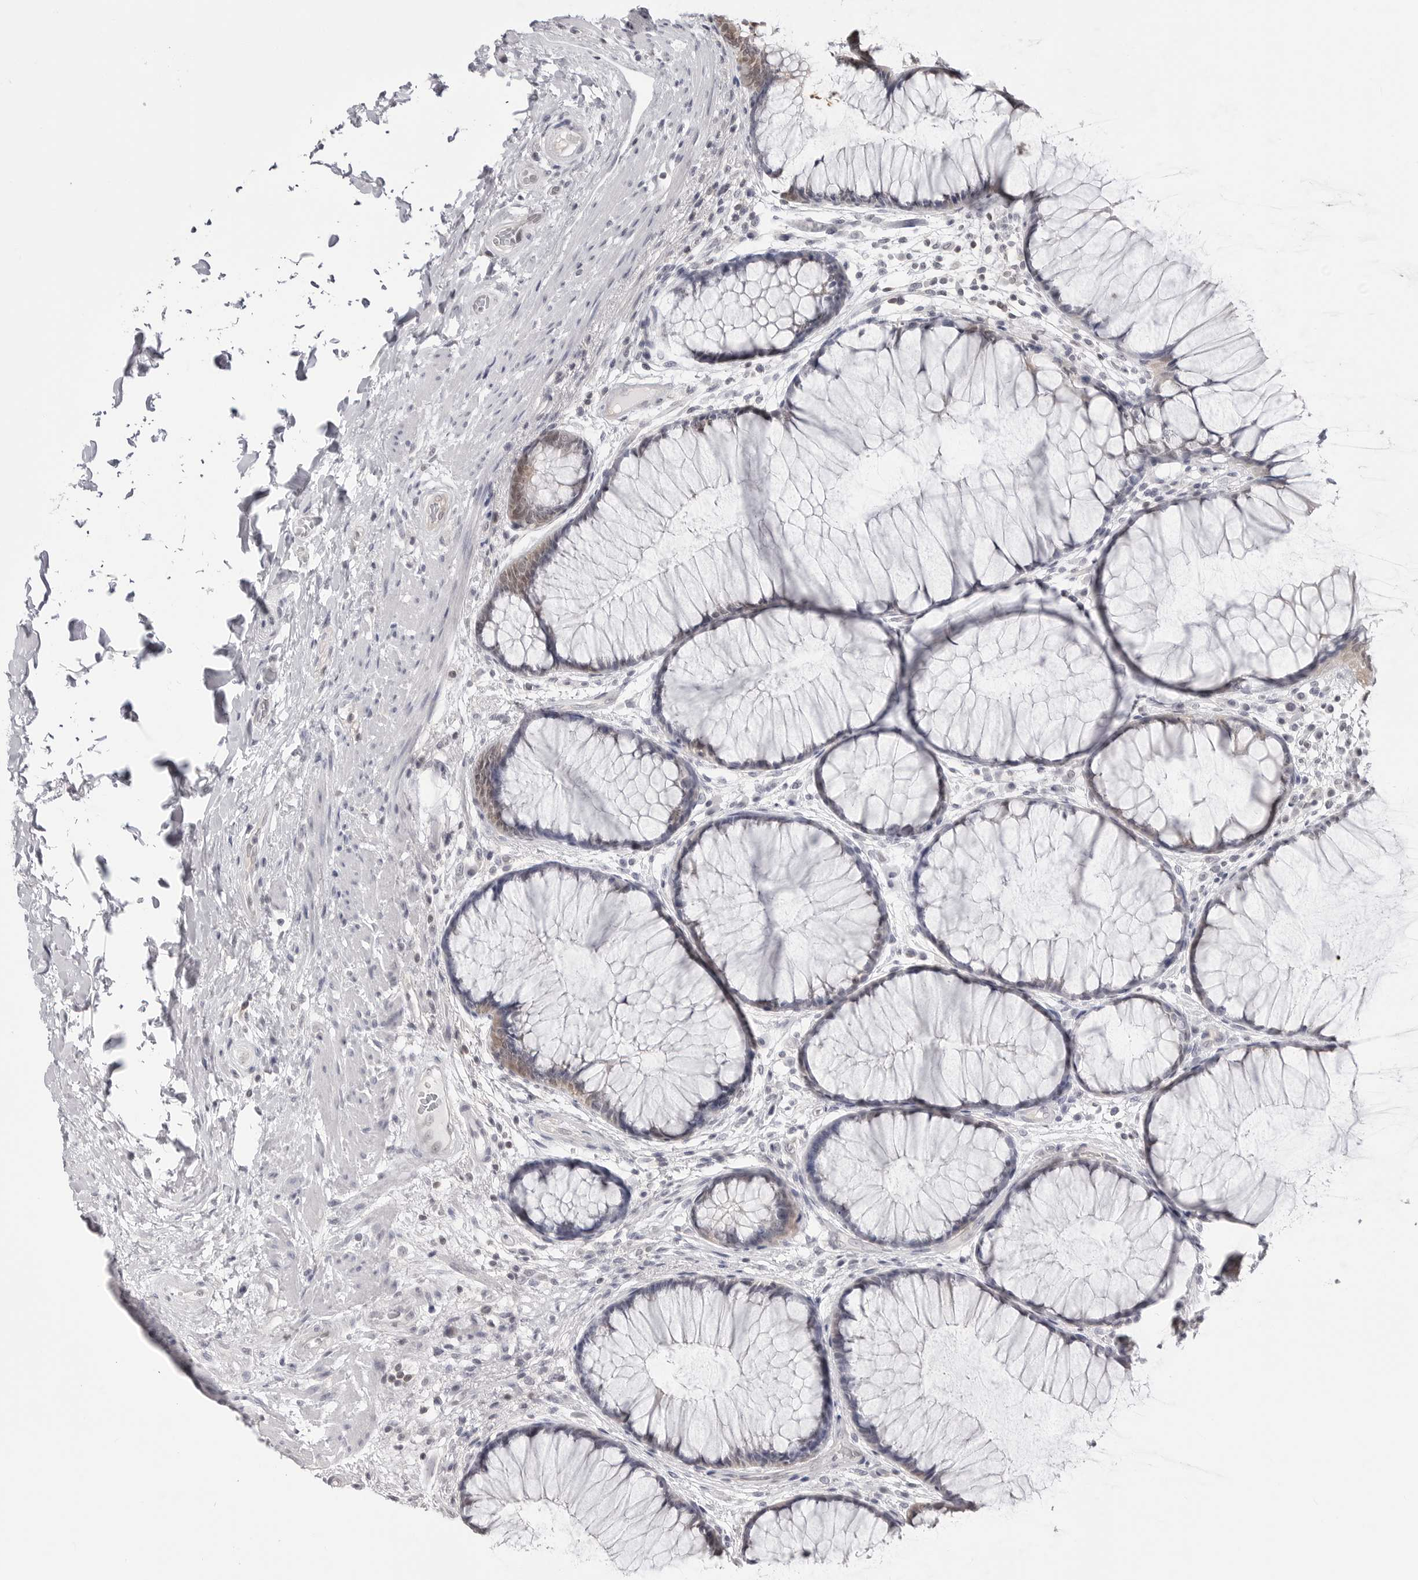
{"staining": {"intensity": "moderate", "quantity": "<25%", "location": "cytoplasmic/membranous"}, "tissue": "rectum", "cell_type": "Glandular cells", "image_type": "normal", "snomed": [{"axis": "morphology", "description": "Normal tissue, NOS"}, {"axis": "topography", "description": "Rectum"}], "caption": "The image displays immunohistochemical staining of benign rectum. There is moderate cytoplasmic/membranous expression is present in approximately <25% of glandular cells.", "gene": "YWHAG", "patient": {"sex": "male", "age": 51}}